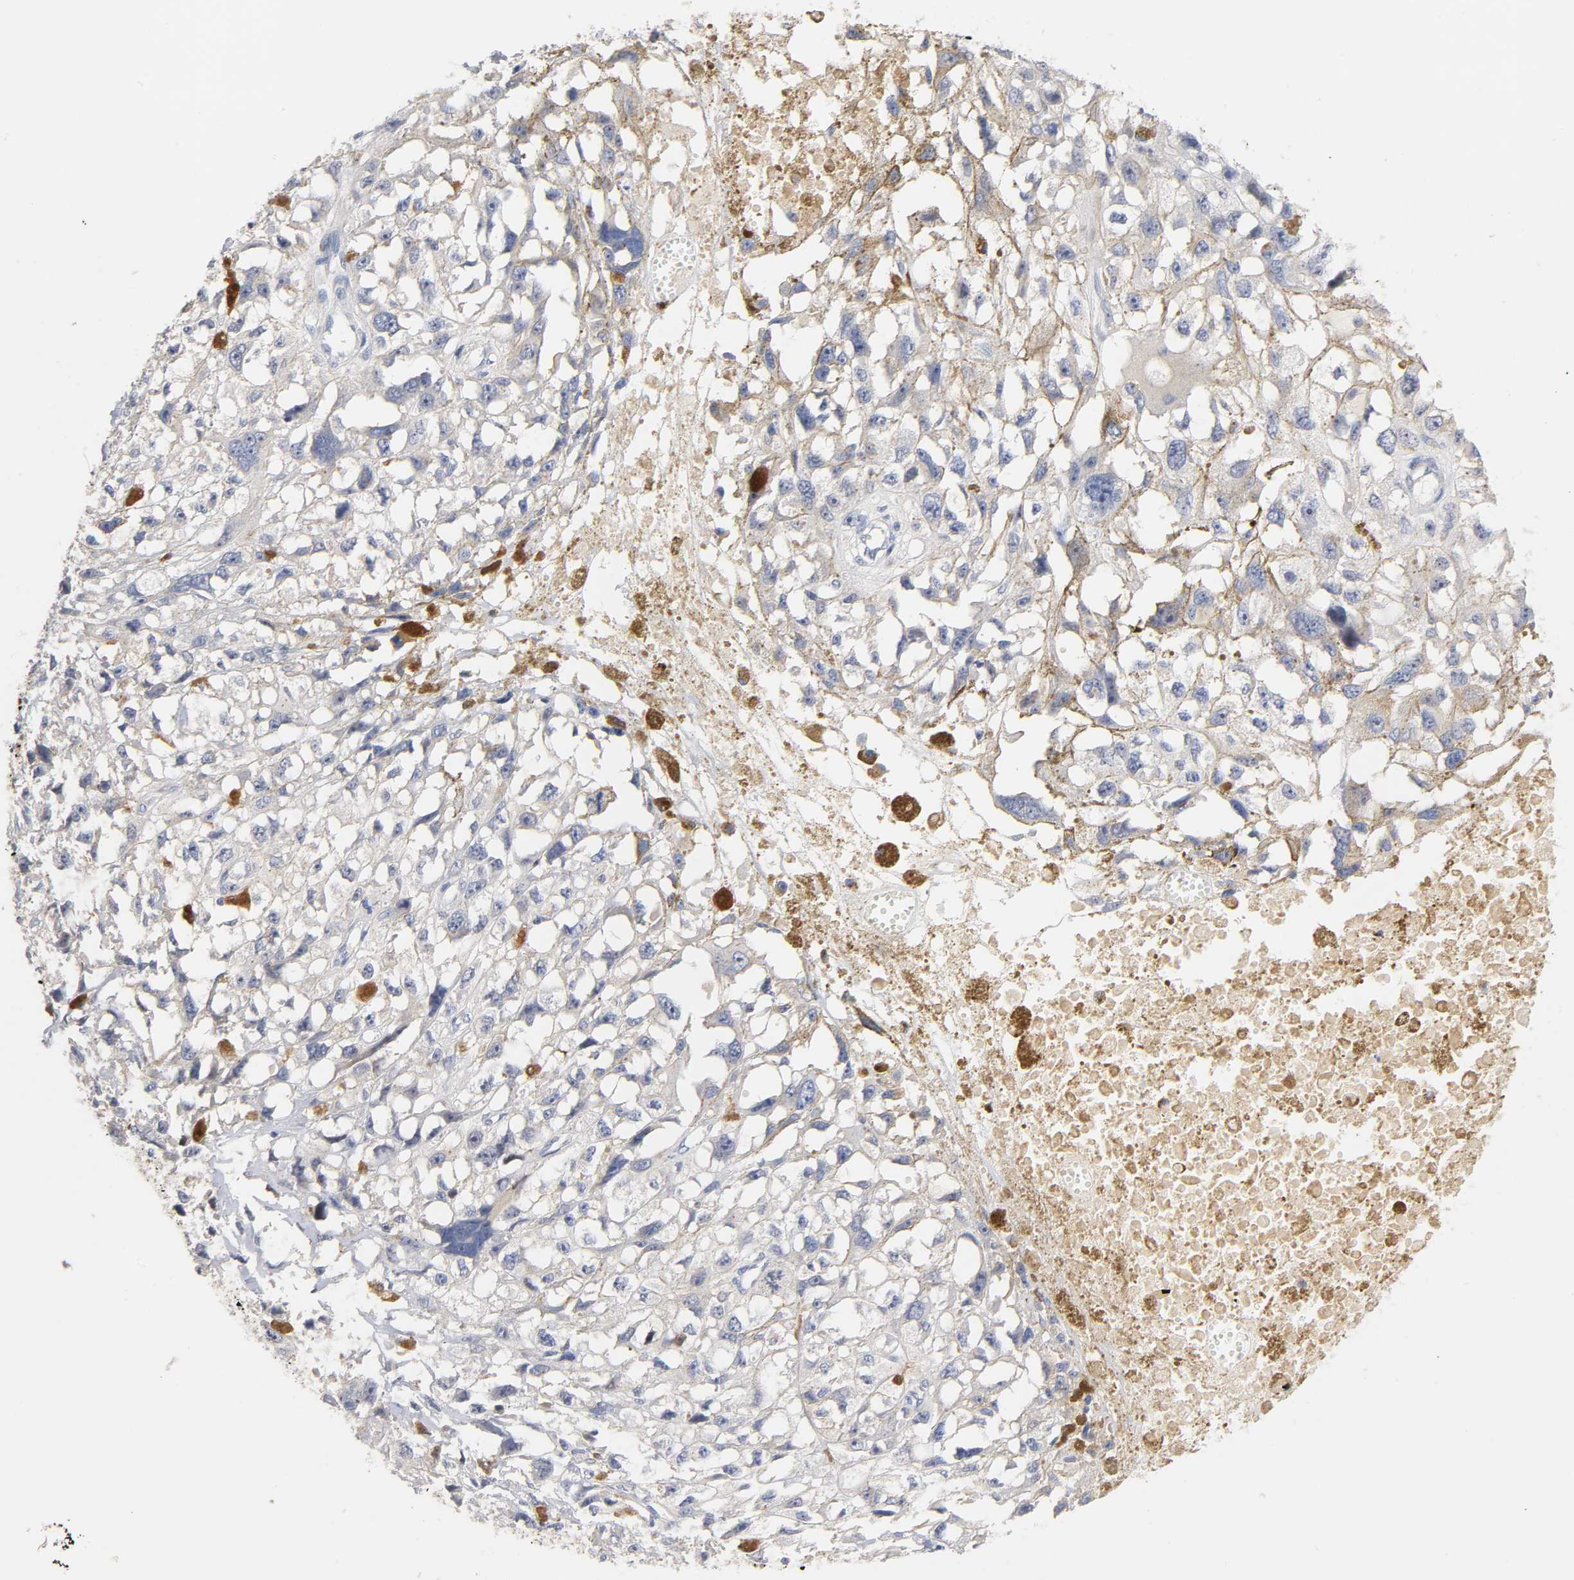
{"staining": {"intensity": "weak", "quantity": "<25%", "location": "cytoplasmic/membranous"}, "tissue": "melanoma", "cell_type": "Tumor cells", "image_type": "cancer", "snomed": [{"axis": "morphology", "description": "Malignant melanoma, Metastatic site"}, {"axis": "topography", "description": "Lymph node"}], "caption": "An IHC photomicrograph of melanoma is shown. There is no staining in tumor cells of melanoma.", "gene": "IL18", "patient": {"sex": "male", "age": 59}}